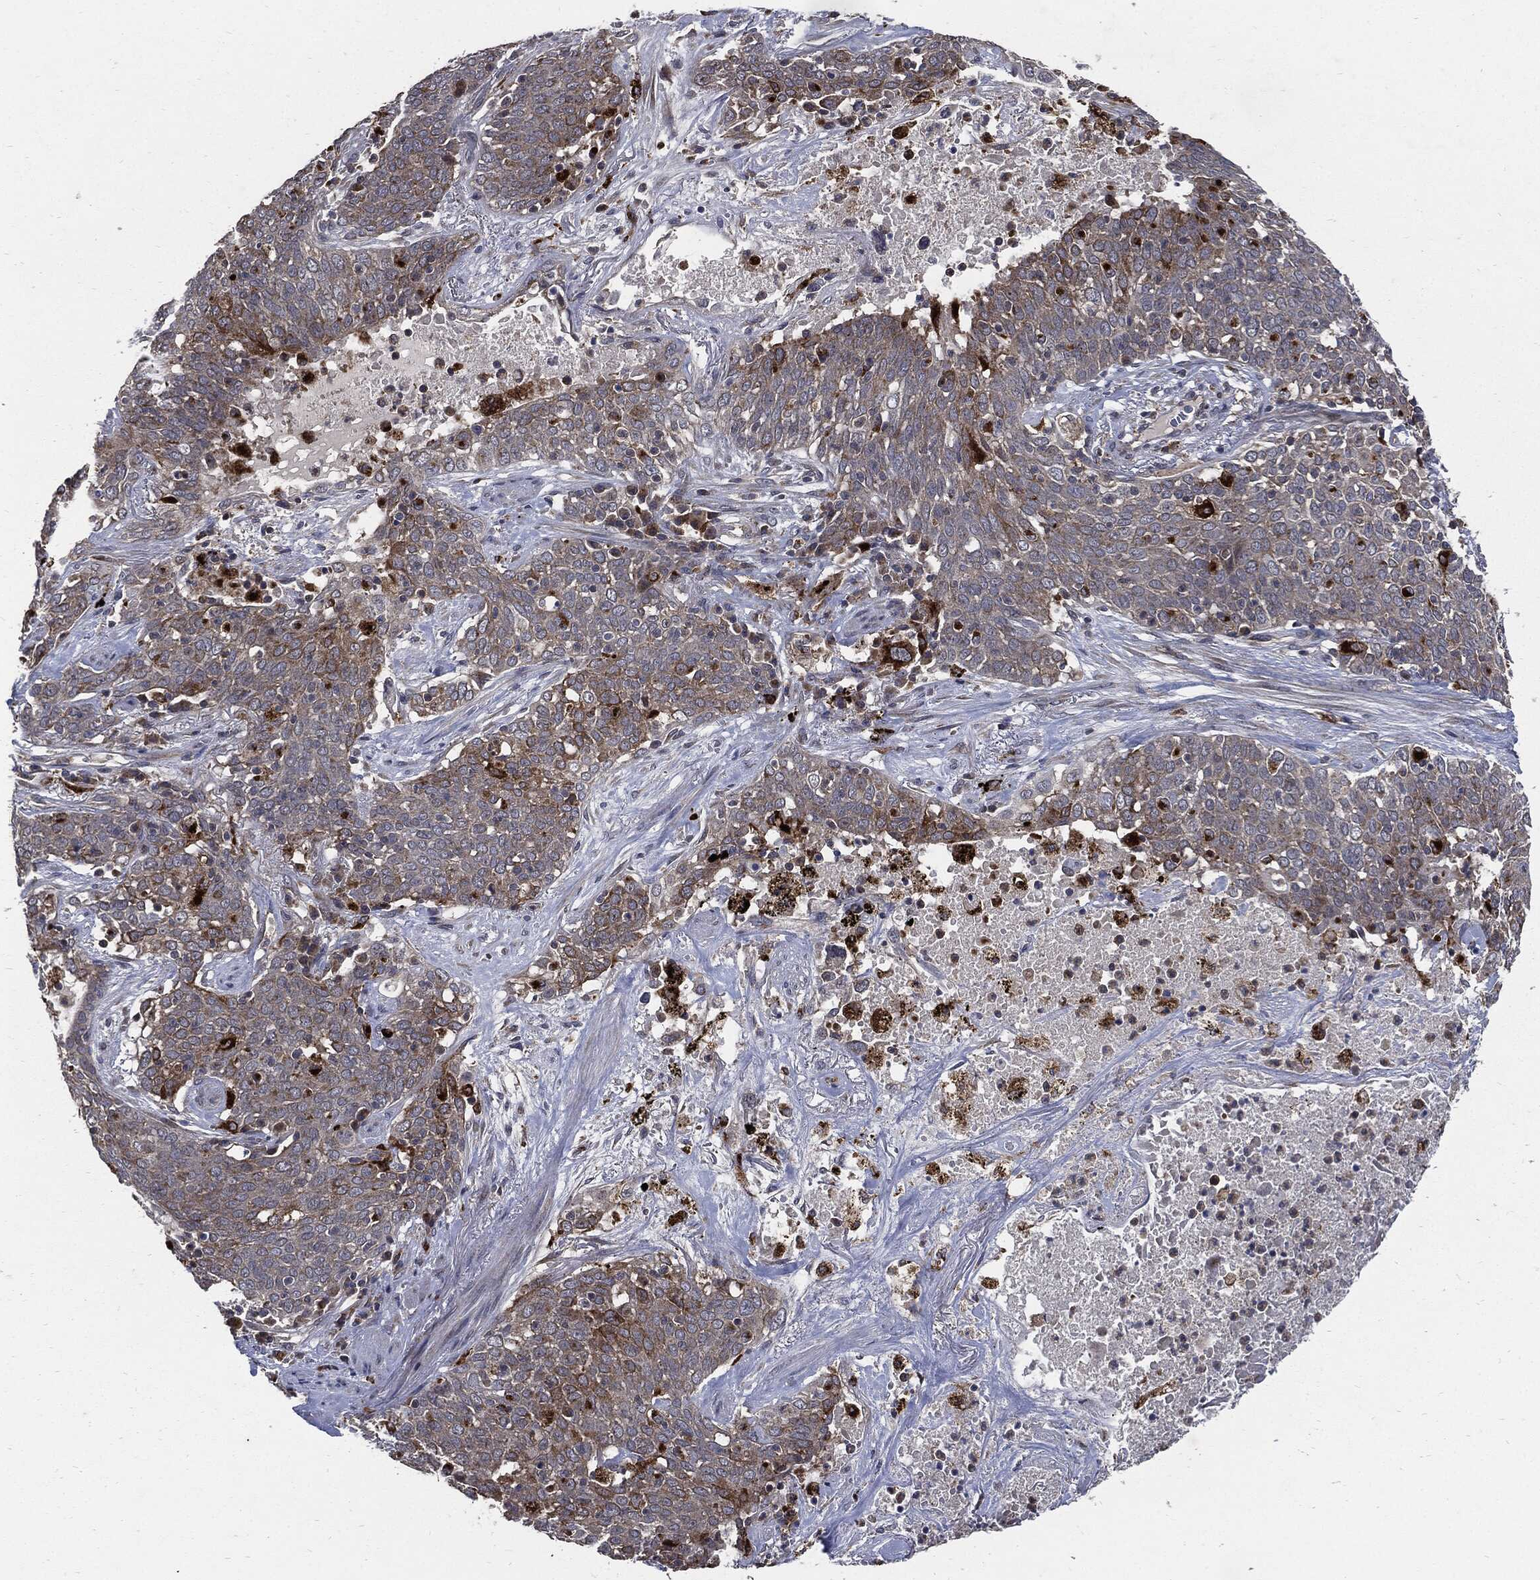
{"staining": {"intensity": "negative", "quantity": "none", "location": "none"}, "tissue": "lung cancer", "cell_type": "Tumor cells", "image_type": "cancer", "snomed": [{"axis": "morphology", "description": "Squamous cell carcinoma, NOS"}, {"axis": "topography", "description": "Lung"}], "caption": "An immunohistochemistry micrograph of squamous cell carcinoma (lung) is shown. There is no staining in tumor cells of squamous cell carcinoma (lung).", "gene": "SLC31A2", "patient": {"sex": "male", "age": 82}}